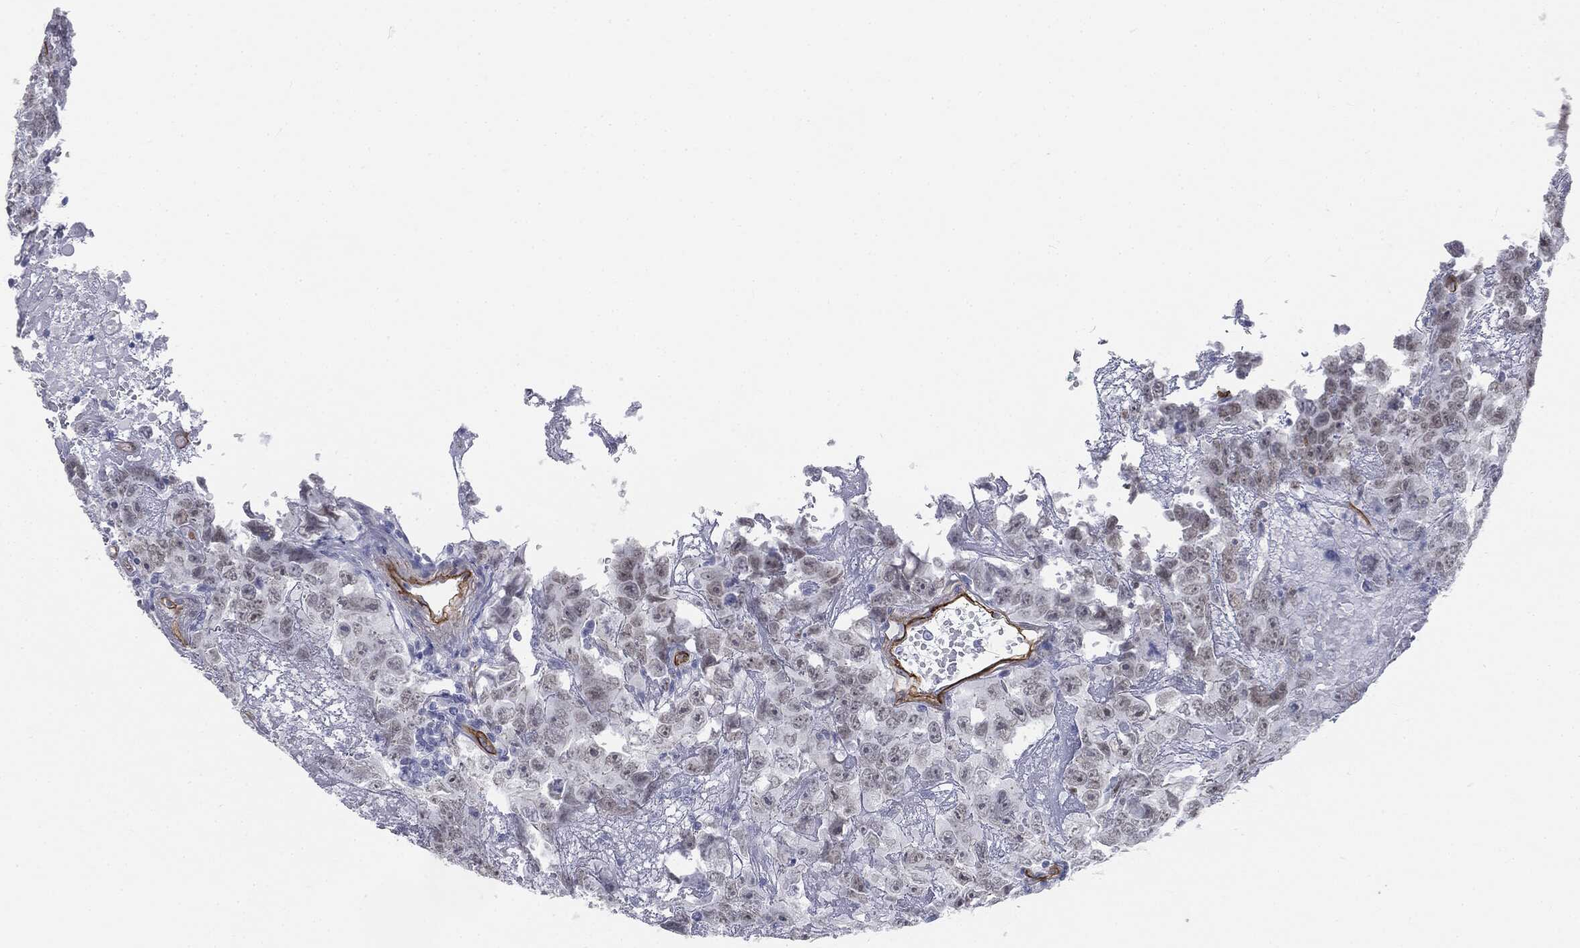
{"staining": {"intensity": "negative", "quantity": "none", "location": "none"}, "tissue": "testis cancer", "cell_type": "Tumor cells", "image_type": "cancer", "snomed": [{"axis": "morphology", "description": "Carcinoma, Embryonal, NOS"}, {"axis": "topography", "description": "Testis"}], "caption": "Human testis cancer stained for a protein using IHC shows no staining in tumor cells.", "gene": "MUC5AC", "patient": {"sex": "male", "age": 45}}